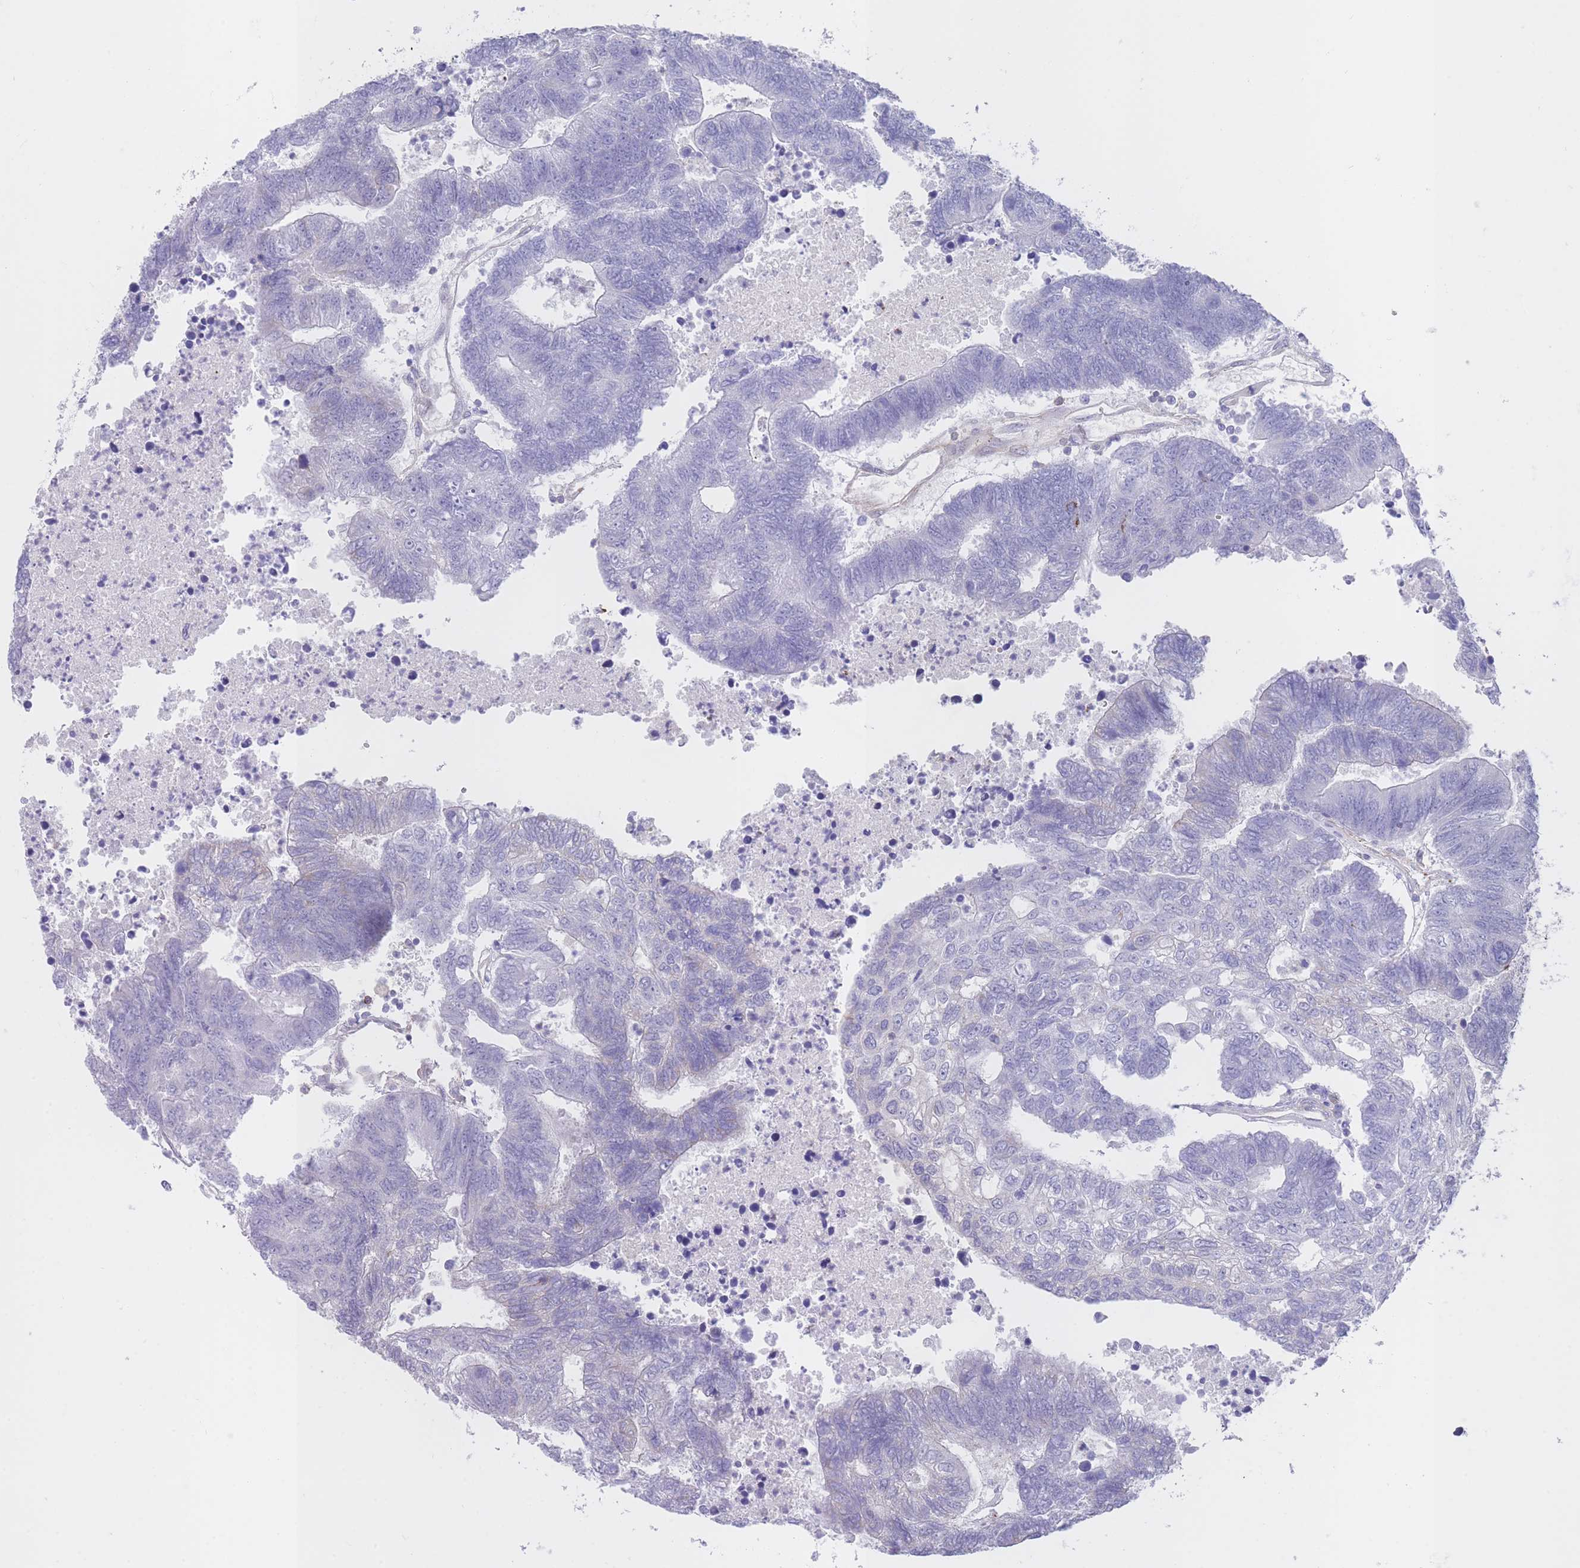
{"staining": {"intensity": "negative", "quantity": "none", "location": "none"}, "tissue": "colorectal cancer", "cell_type": "Tumor cells", "image_type": "cancer", "snomed": [{"axis": "morphology", "description": "Adenocarcinoma, NOS"}, {"axis": "topography", "description": "Colon"}], "caption": "DAB immunohistochemical staining of human colorectal cancer (adenocarcinoma) exhibits no significant expression in tumor cells.", "gene": "LDB3", "patient": {"sex": "female", "age": 48}}